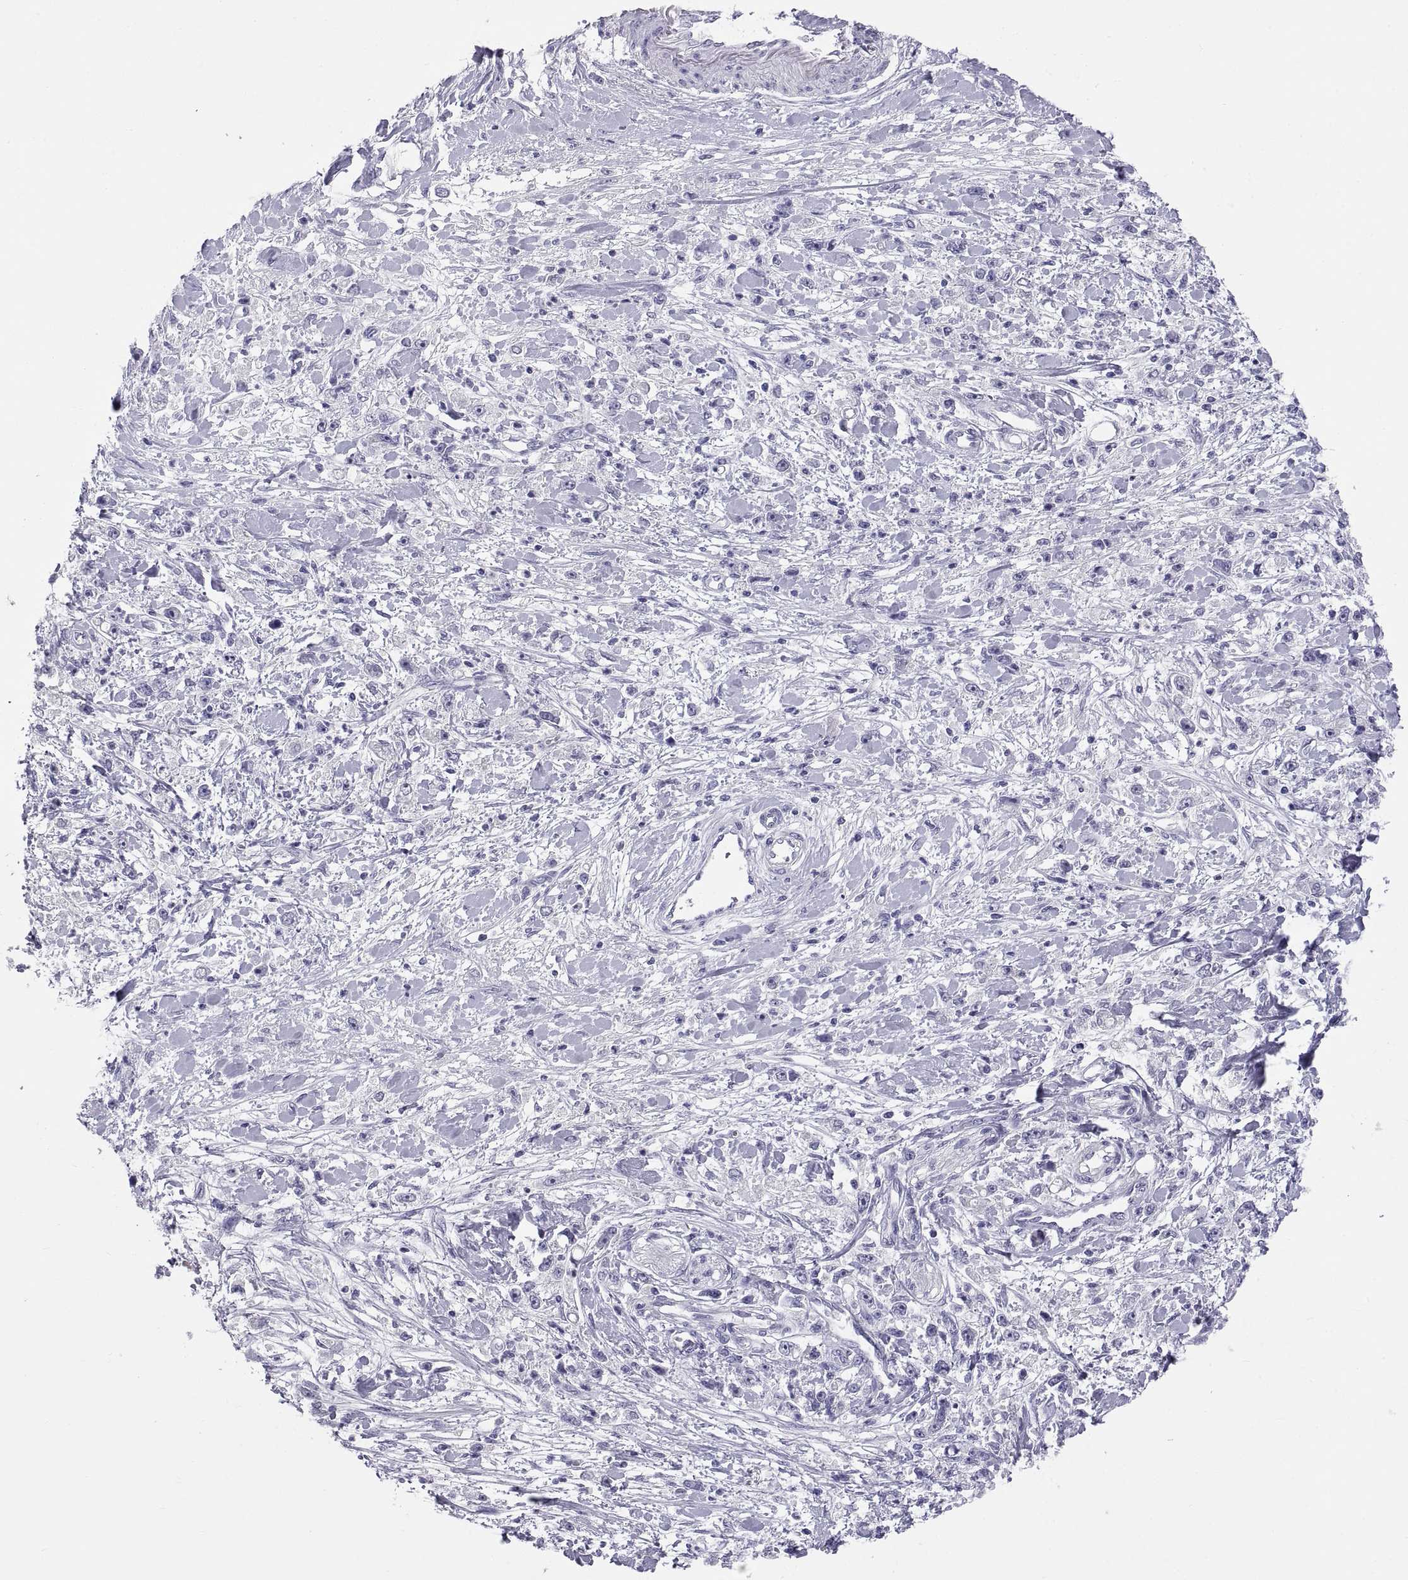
{"staining": {"intensity": "negative", "quantity": "none", "location": "none"}, "tissue": "stomach cancer", "cell_type": "Tumor cells", "image_type": "cancer", "snomed": [{"axis": "morphology", "description": "Adenocarcinoma, NOS"}, {"axis": "topography", "description": "Stomach"}], "caption": "High power microscopy histopathology image of an IHC image of stomach adenocarcinoma, revealing no significant staining in tumor cells.", "gene": "TEX13A", "patient": {"sex": "female", "age": 59}}